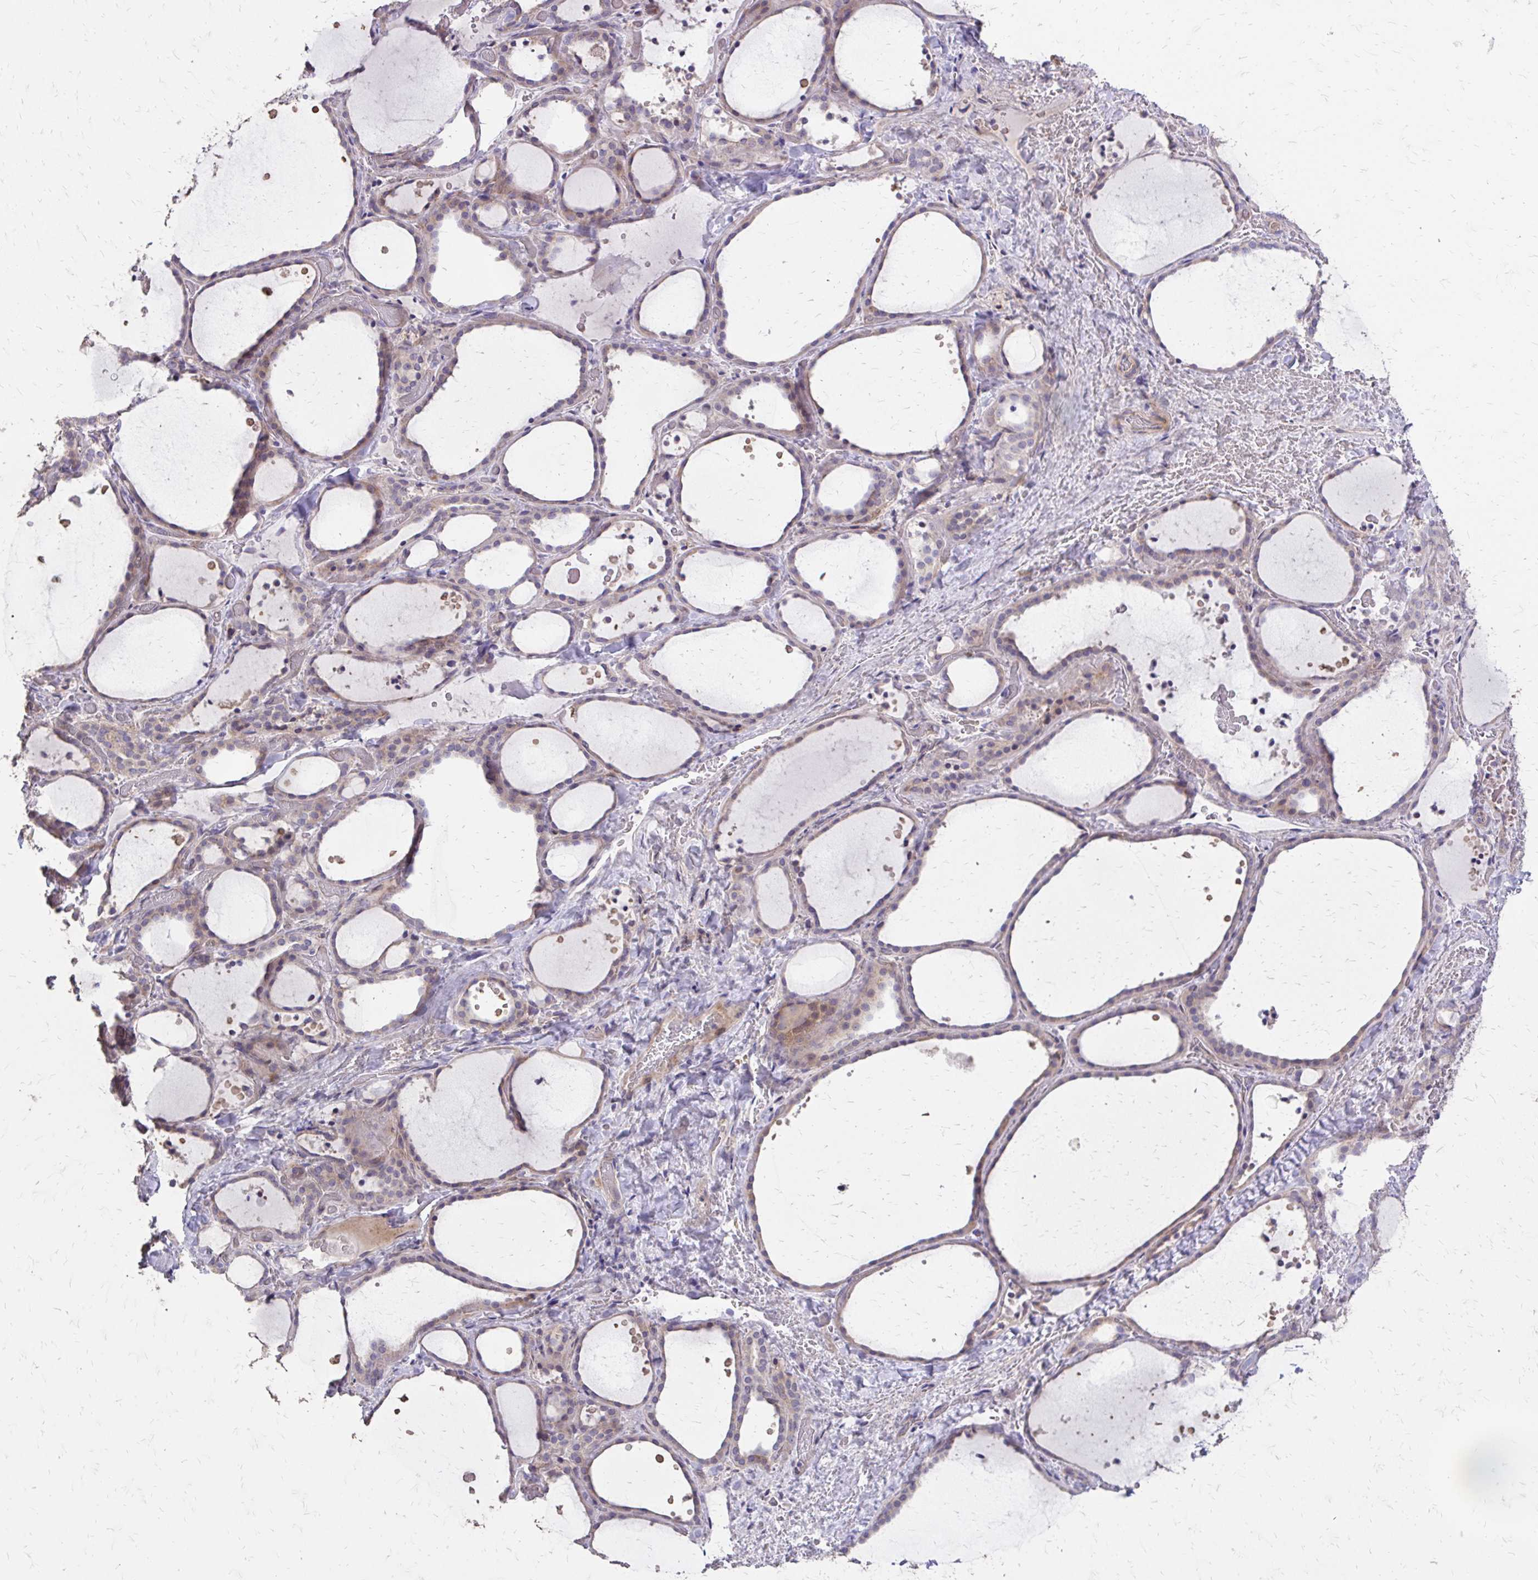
{"staining": {"intensity": "weak", "quantity": "<25%", "location": "cytoplasmic/membranous"}, "tissue": "thyroid gland", "cell_type": "Glandular cells", "image_type": "normal", "snomed": [{"axis": "morphology", "description": "Normal tissue, NOS"}, {"axis": "topography", "description": "Thyroid gland"}], "caption": "Glandular cells show no significant staining in unremarkable thyroid gland. (Stains: DAB (3,3'-diaminobenzidine) IHC with hematoxylin counter stain, Microscopy: brightfield microscopy at high magnification).", "gene": "MYORG", "patient": {"sex": "female", "age": 36}}